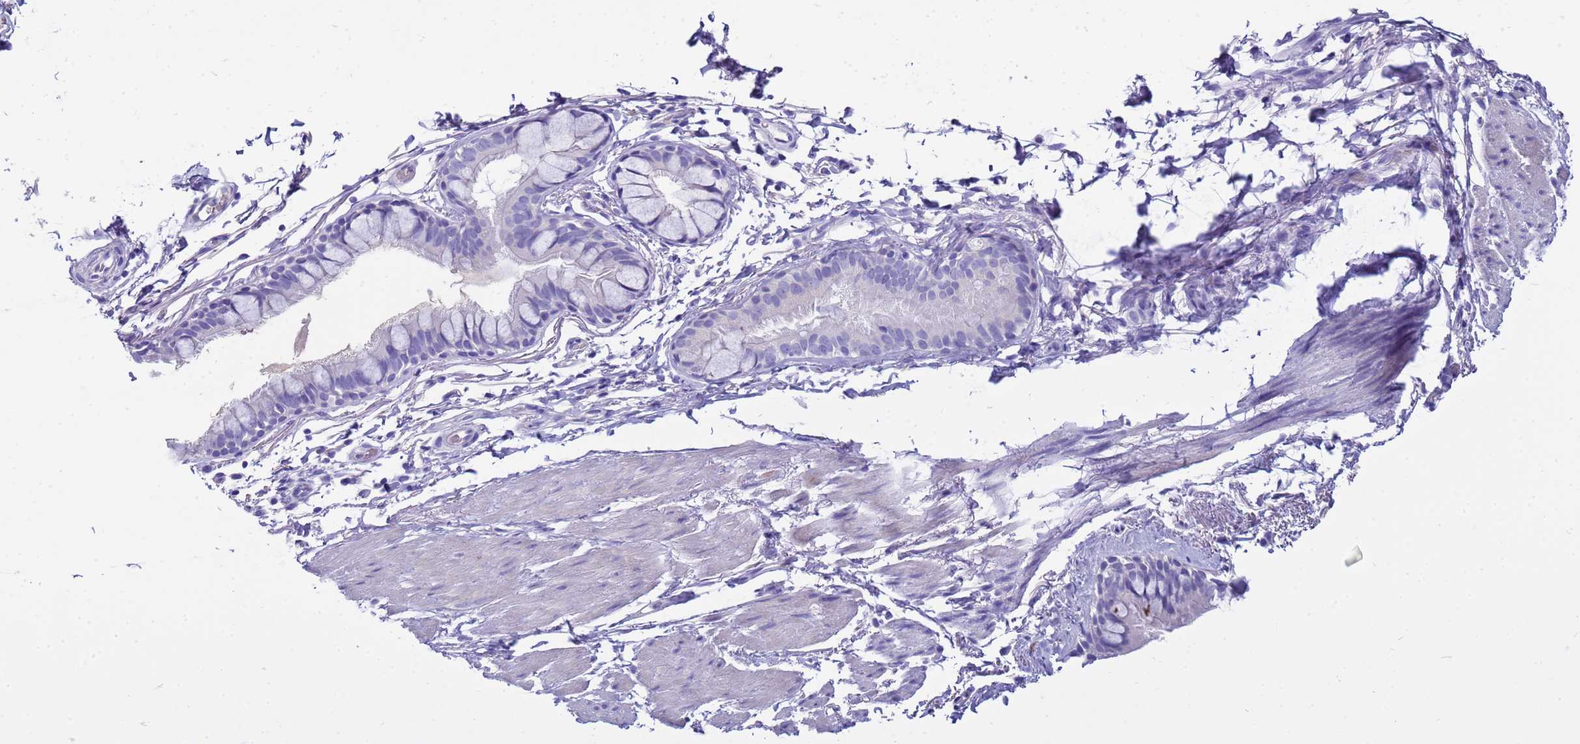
{"staining": {"intensity": "negative", "quantity": "none", "location": "none"}, "tissue": "bronchus", "cell_type": "Respiratory epithelial cells", "image_type": "normal", "snomed": [{"axis": "morphology", "description": "Normal tissue, NOS"}, {"axis": "topography", "description": "Cartilage tissue"}], "caption": "Respiratory epithelial cells show no significant positivity in unremarkable bronchus.", "gene": "SYCN", "patient": {"sex": "male", "age": 63}}